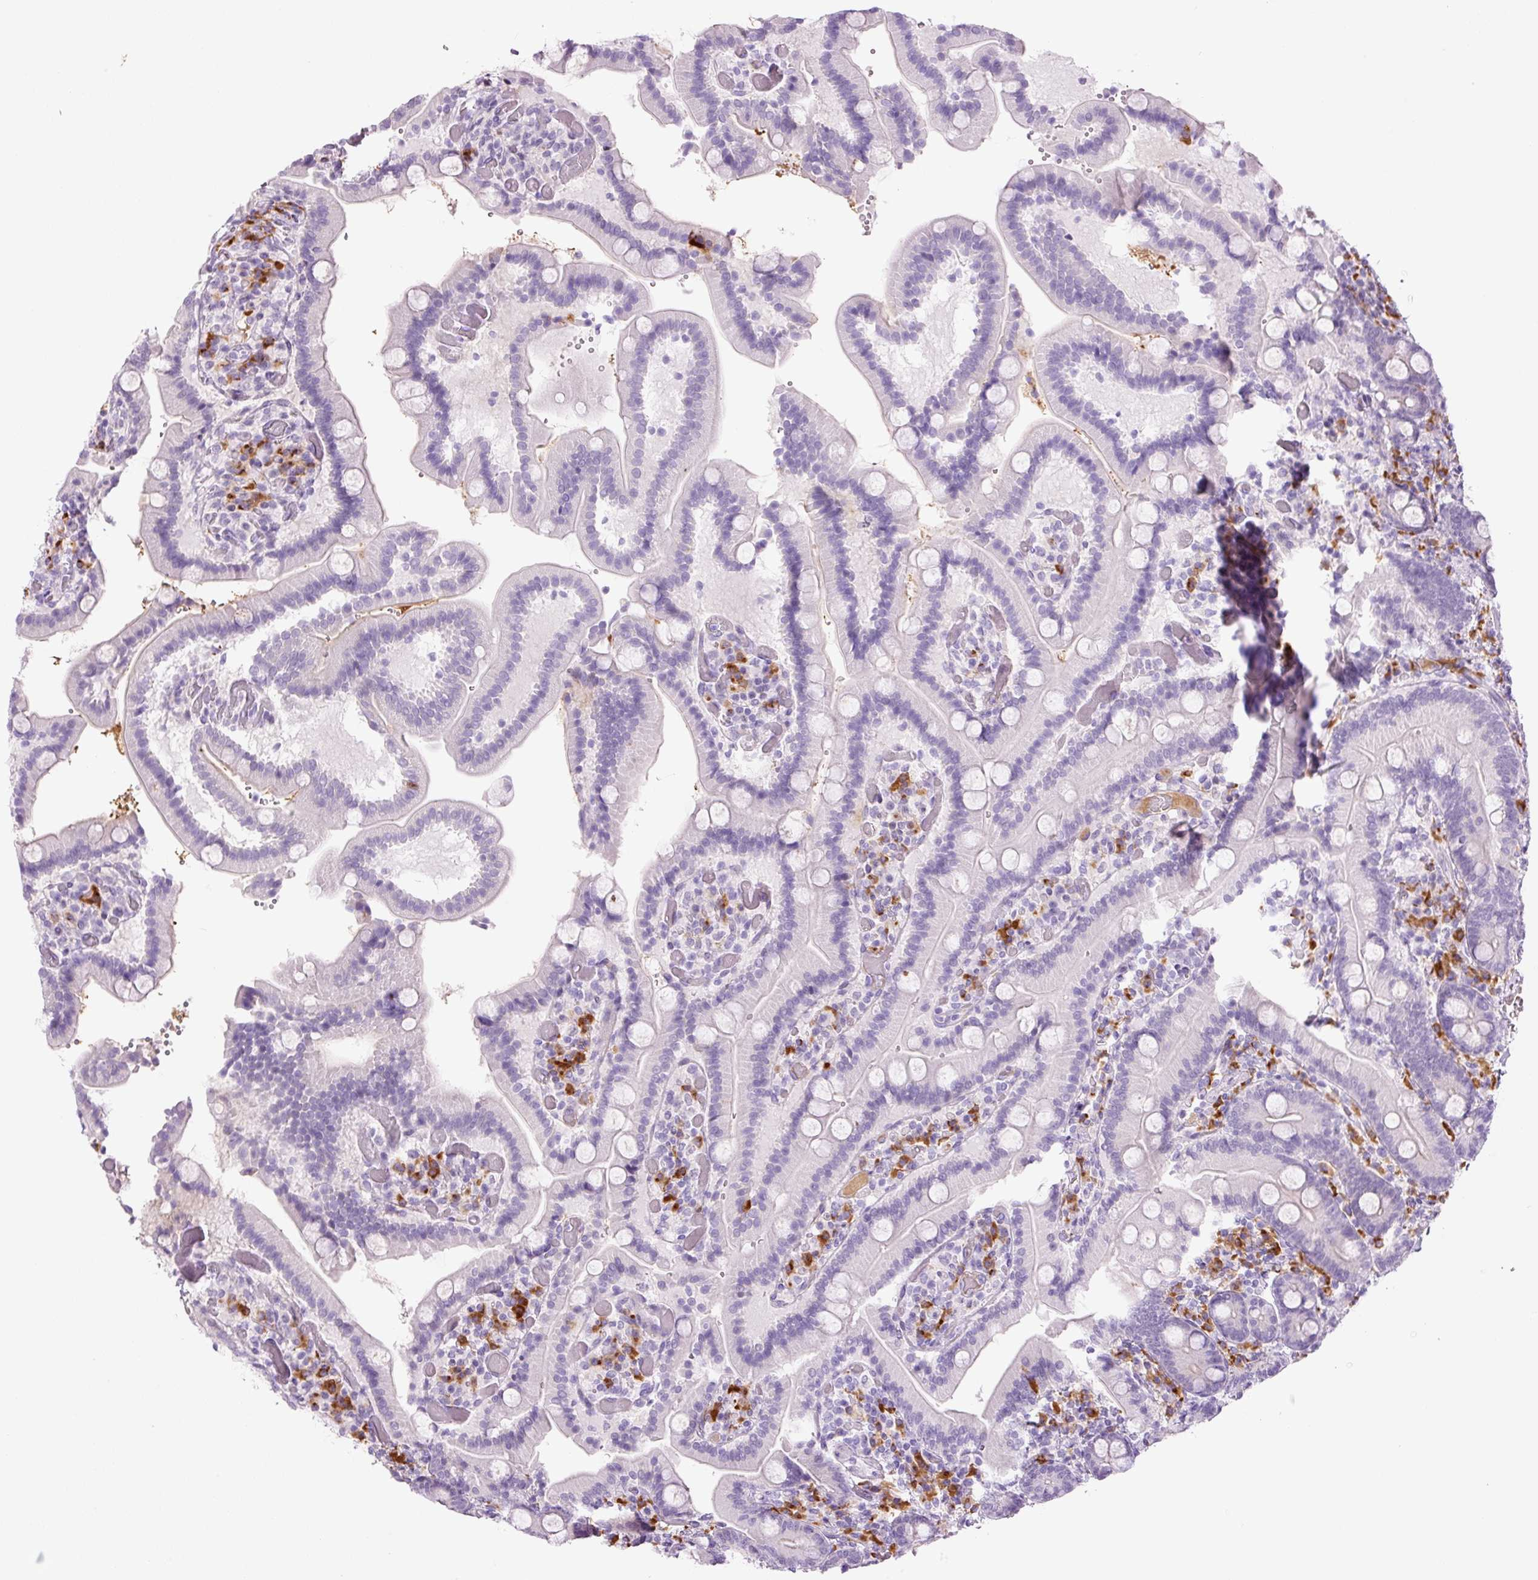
{"staining": {"intensity": "negative", "quantity": "none", "location": "none"}, "tissue": "duodenum", "cell_type": "Glandular cells", "image_type": "normal", "snomed": [{"axis": "morphology", "description": "Normal tissue, NOS"}, {"axis": "topography", "description": "Duodenum"}], "caption": "DAB immunohistochemical staining of unremarkable human duodenum reveals no significant staining in glandular cells. (Brightfield microscopy of DAB (3,3'-diaminobenzidine) immunohistochemistry at high magnification).", "gene": "KLF1", "patient": {"sex": "female", "age": 62}}